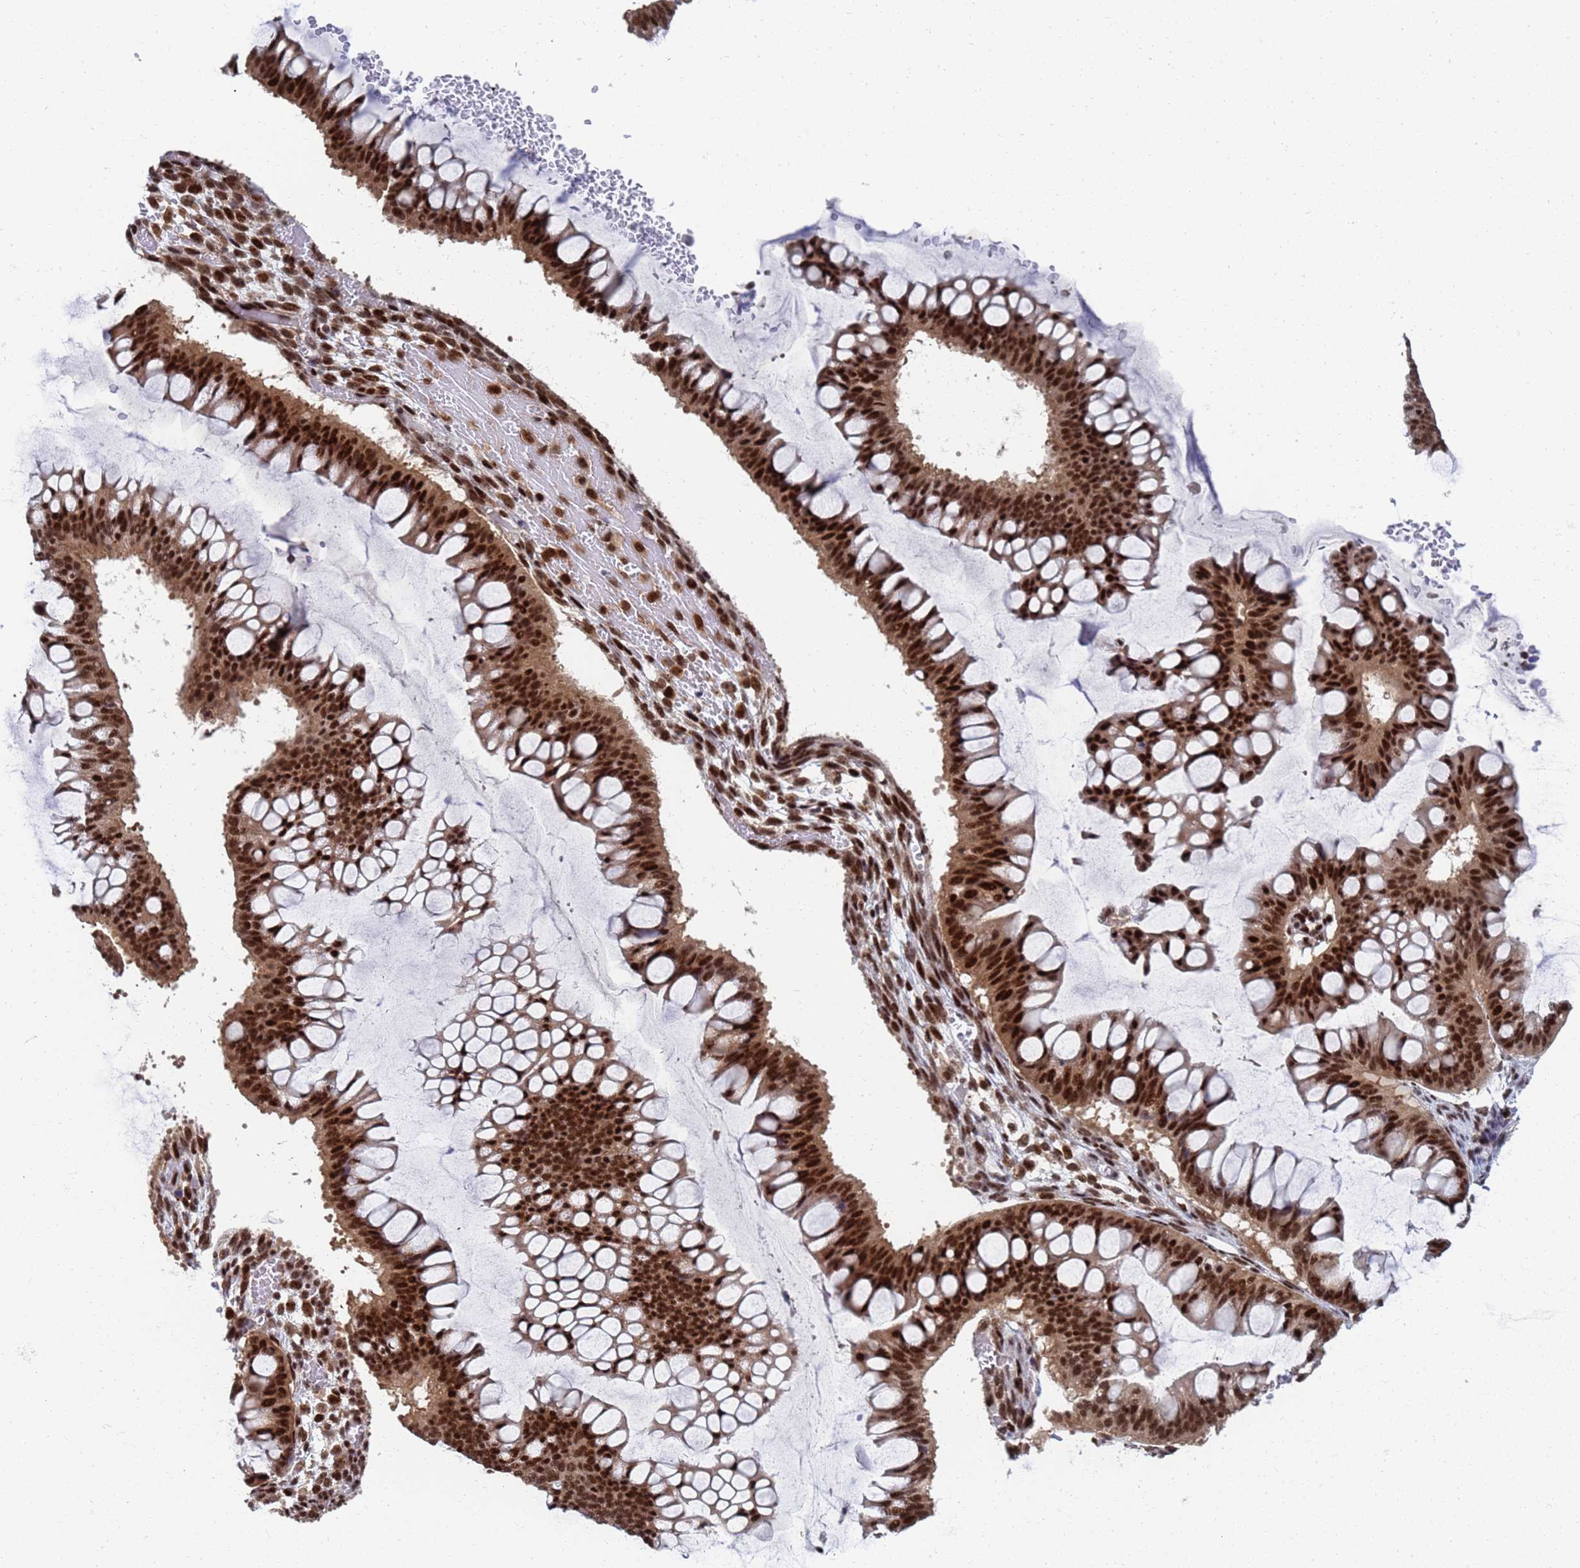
{"staining": {"intensity": "strong", "quantity": ">75%", "location": "cytoplasmic/membranous,nuclear"}, "tissue": "ovarian cancer", "cell_type": "Tumor cells", "image_type": "cancer", "snomed": [{"axis": "morphology", "description": "Cystadenocarcinoma, mucinous, NOS"}, {"axis": "topography", "description": "Ovary"}], "caption": "Ovarian mucinous cystadenocarcinoma was stained to show a protein in brown. There is high levels of strong cytoplasmic/membranous and nuclear expression in about >75% of tumor cells.", "gene": "AP5Z1", "patient": {"sex": "female", "age": 73}}